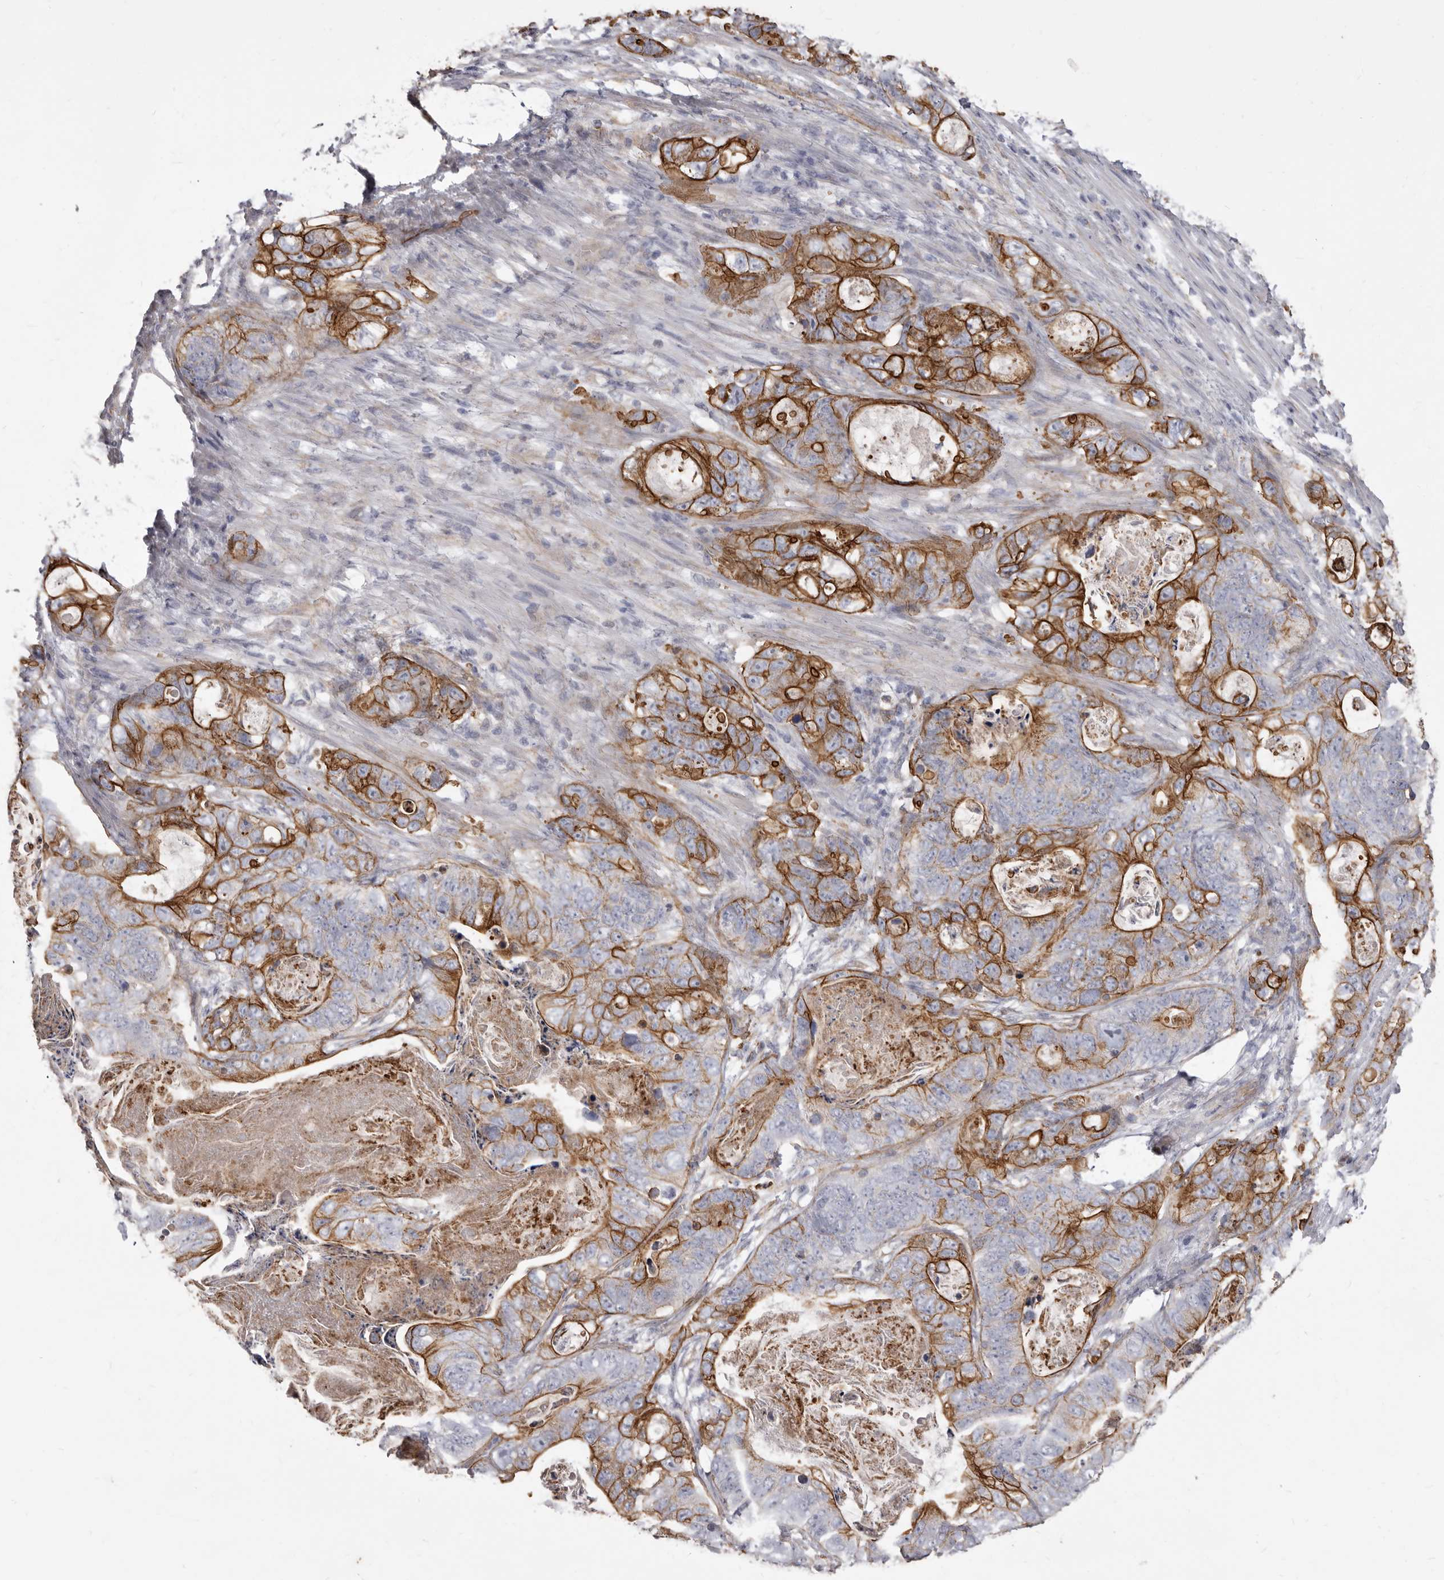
{"staining": {"intensity": "strong", "quantity": "25%-75%", "location": "cytoplasmic/membranous"}, "tissue": "stomach cancer", "cell_type": "Tumor cells", "image_type": "cancer", "snomed": [{"axis": "morphology", "description": "Normal tissue, NOS"}, {"axis": "morphology", "description": "Adenocarcinoma, NOS"}, {"axis": "topography", "description": "Stomach"}], "caption": "A micrograph of stomach cancer (adenocarcinoma) stained for a protein demonstrates strong cytoplasmic/membranous brown staining in tumor cells.", "gene": "P2RX6", "patient": {"sex": "female", "age": 89}}